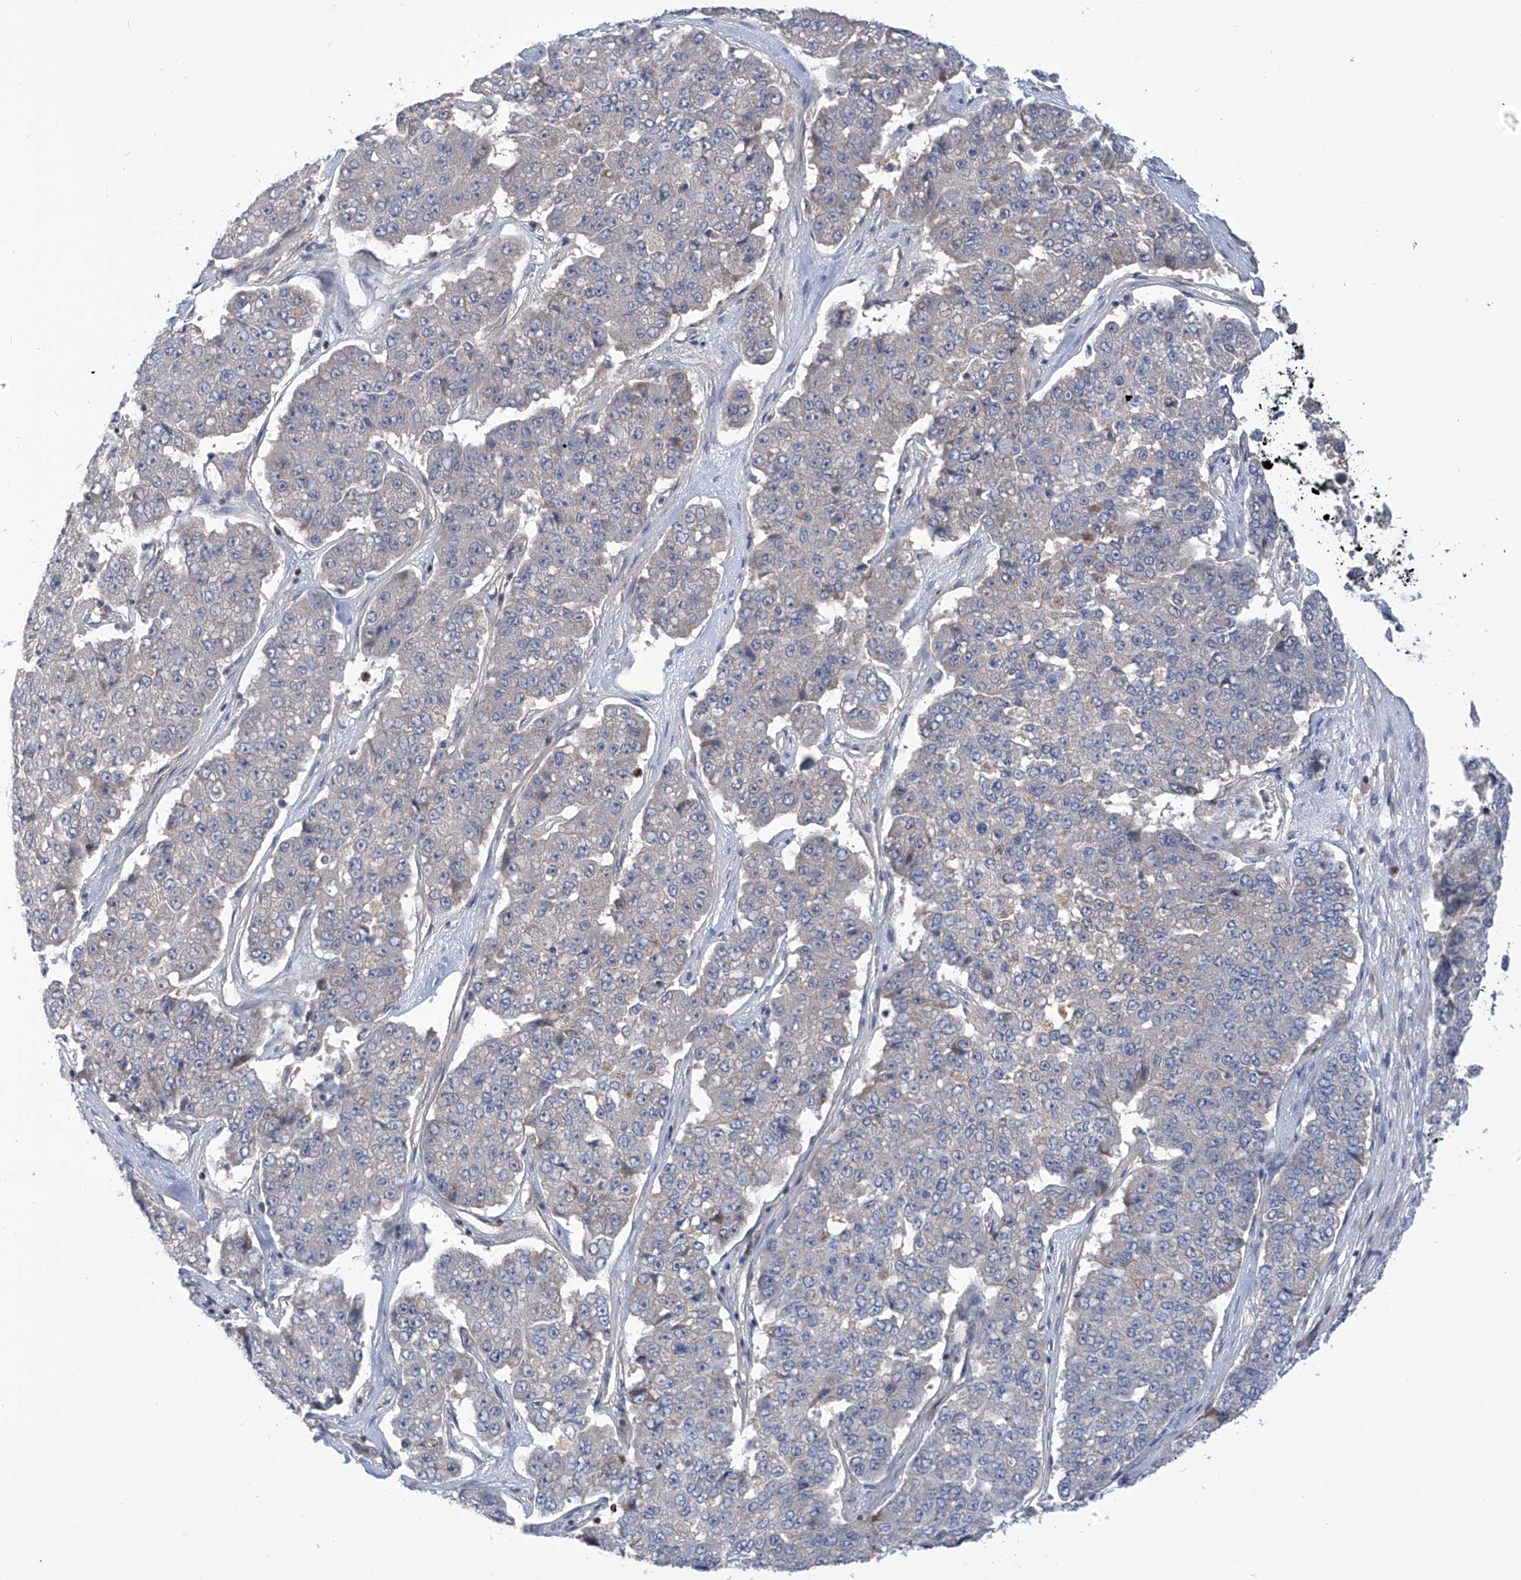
{"staining": {"intensity": "negative", "quantity": "none", "location": "none"}, "tissue": "pancreatic cancer", "cell_type": "Tumor cells", "image_type": "cancer", "snomed": [{"axis": "morphology", "description": "Adenocarcinoma, NOS"}, {"axis": "topography", "description": "Pancreas"}], "caption": "Tumor cells show no significant protein expression in adenocarcinoma (pancreatic).", "gene": "IBA57", "patient": {"sex": "male", "age": 50}}